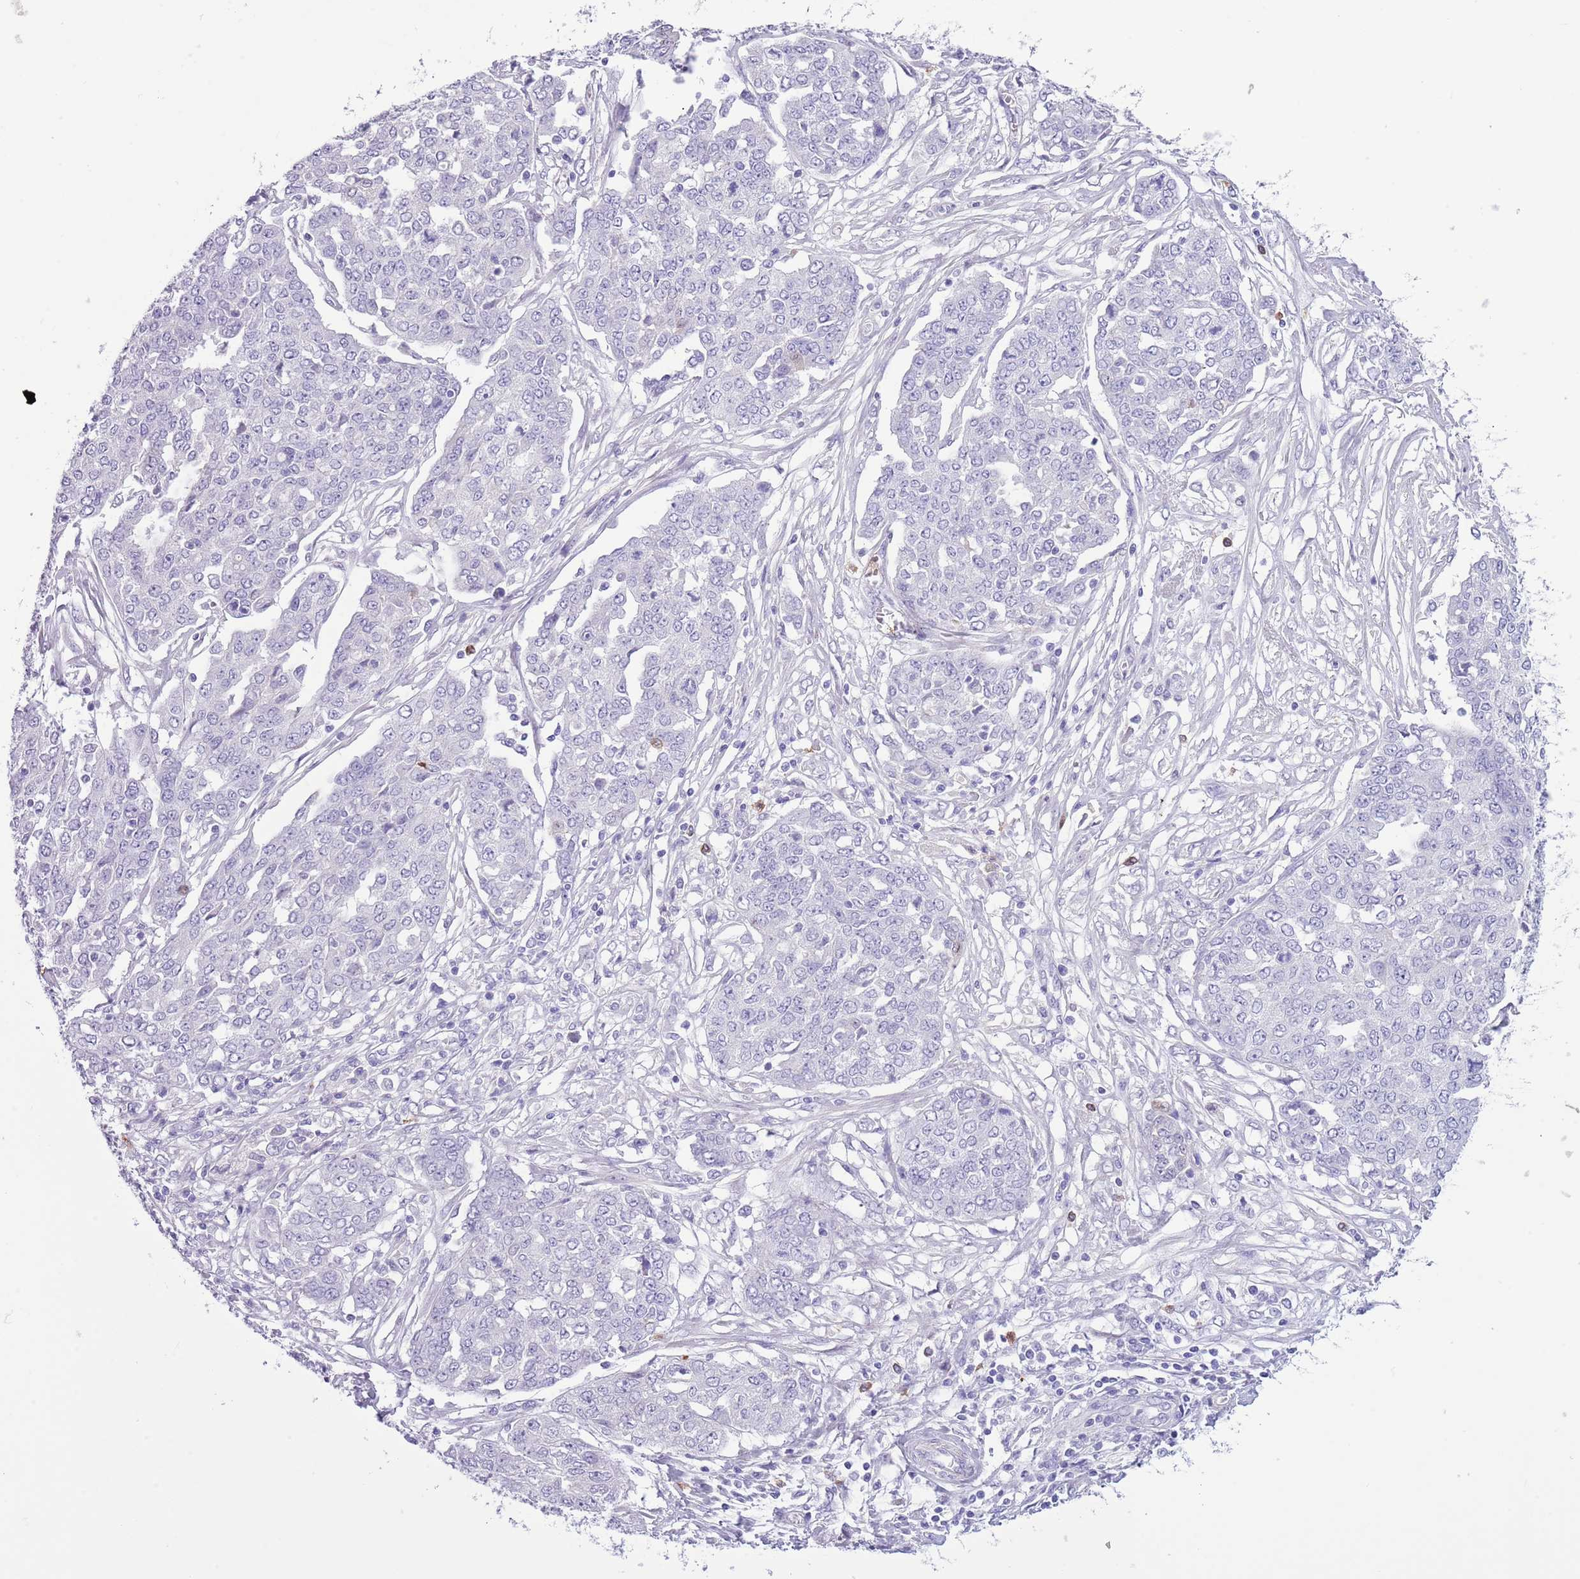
{"staining": {"intensity": "negative", "quantity": "none", "location": "none"}, "tissue": "ovarian cancer", "cell_type": "Tumor cells", "image_type": "cancer", "snomed": [{"axis": "morphology", "description": "Cystadenocarcinoma, serous, NOS"}, {"axis": "topography", "description": "Soft tissue"}, {"axis": "topography", "description": "Ovary"}], "caption": "Protein analysis of serous cystadenocarcinoma (ovarian) displays no significant staining in tumor cells. Brightfield microscopy of immunohistochemistry (IHC) stained with DAB (3,3'-diaminobenzidine) (brown) and hematoxylin (blue), captured at high magnification.", "gene": "OR6M1", "patient": {"sex": "female", "age": 57}}